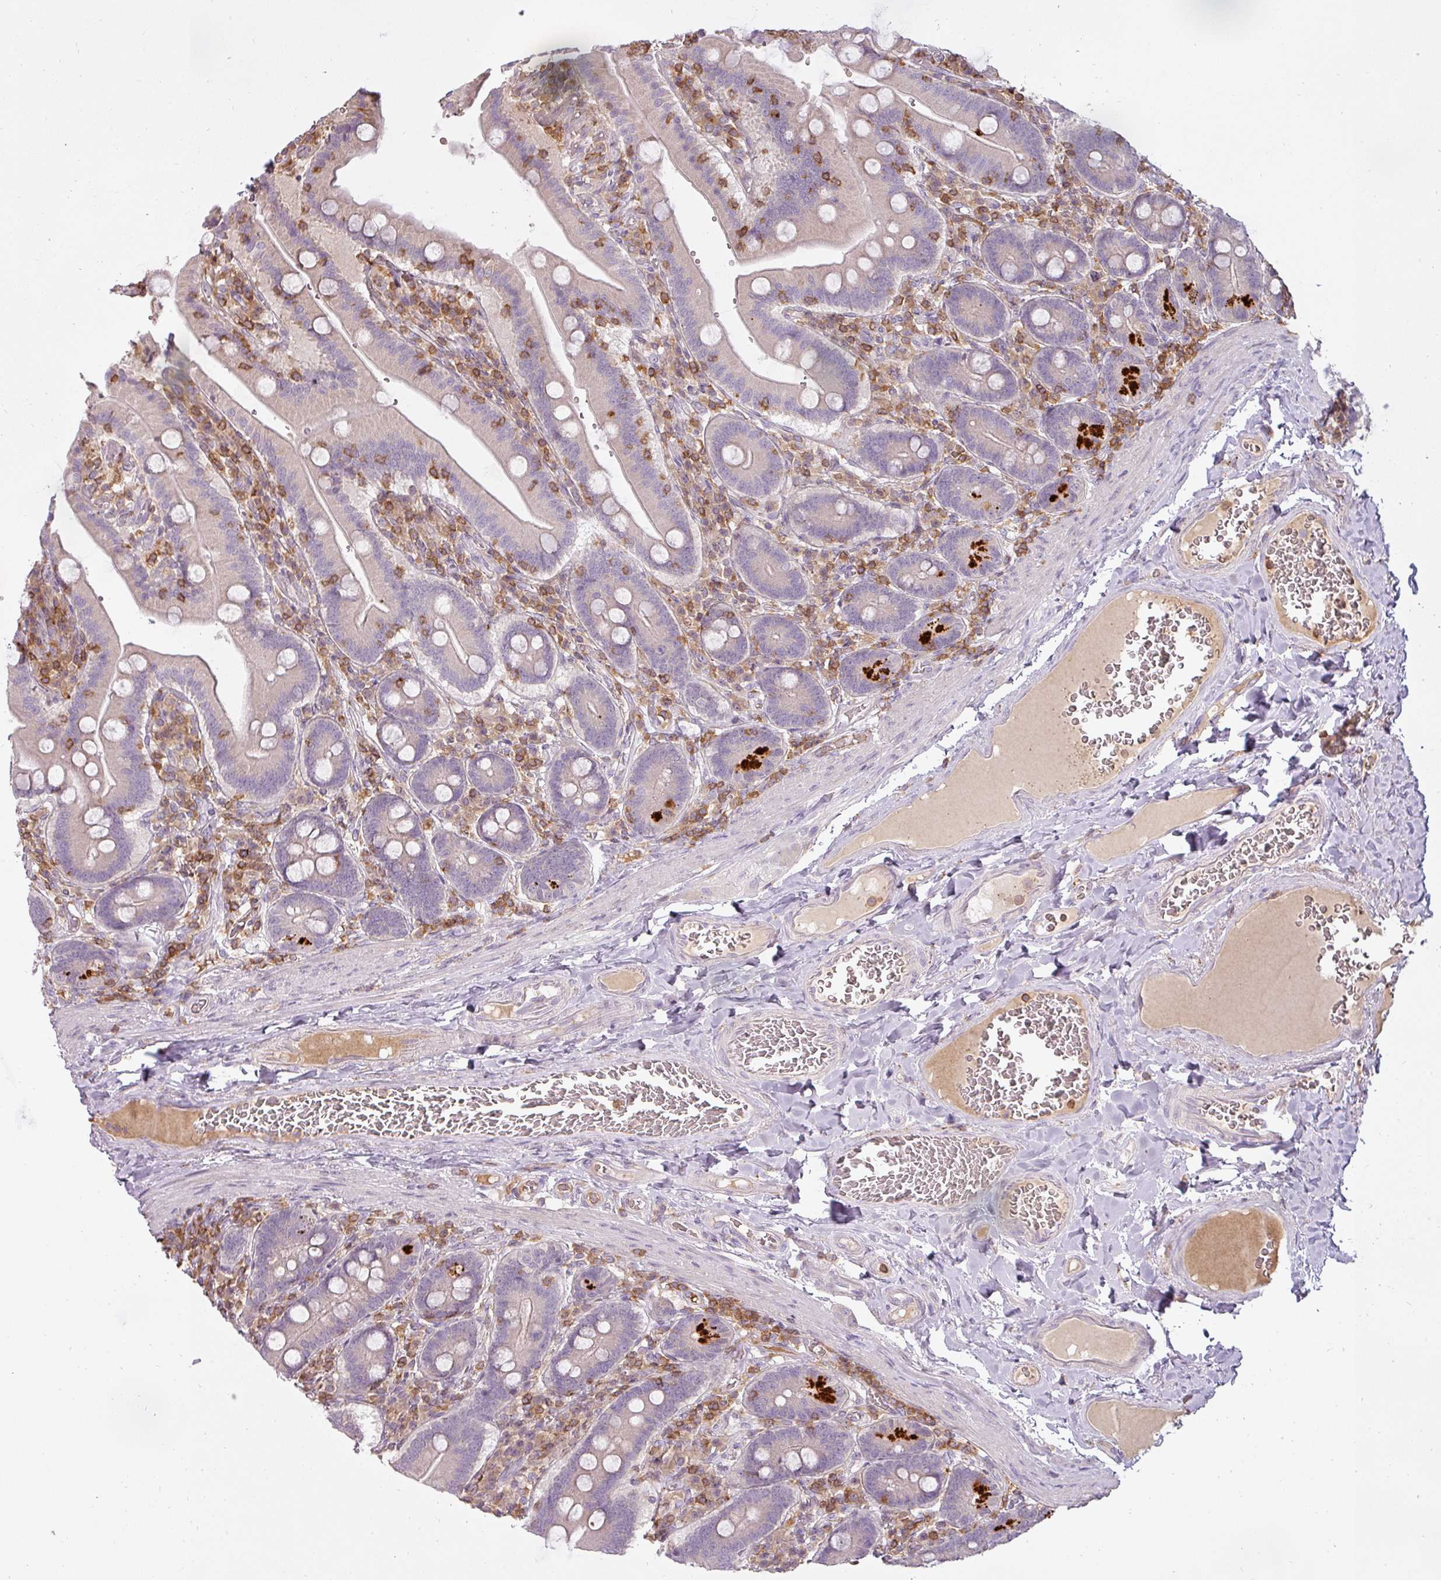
{"staining": {"intensity": "strong", "quantity": "<25%", "location": "cytoplasmic/membranous"}, "tissue": "duodenum", "cell_type": "Glandular cells", "image_type": "normal", "snomed": [{"axis": "morphology", "description": "Normal tissue, NOS"}, {"axis": "topography", "description": "Duodenum"}], "caption": "High-magnification brightfield microscopy of unremarkable duodenum stained with DAB (3,3'-diaminobenzidine) (brown) and counterstained with hematoxylin (blue). glandular cells exhibit strong cytoplasmic/membranous staining is identified in about<25% of cells.", "gene": "STK4", "patient": {"sex": "female", "age": 62}}